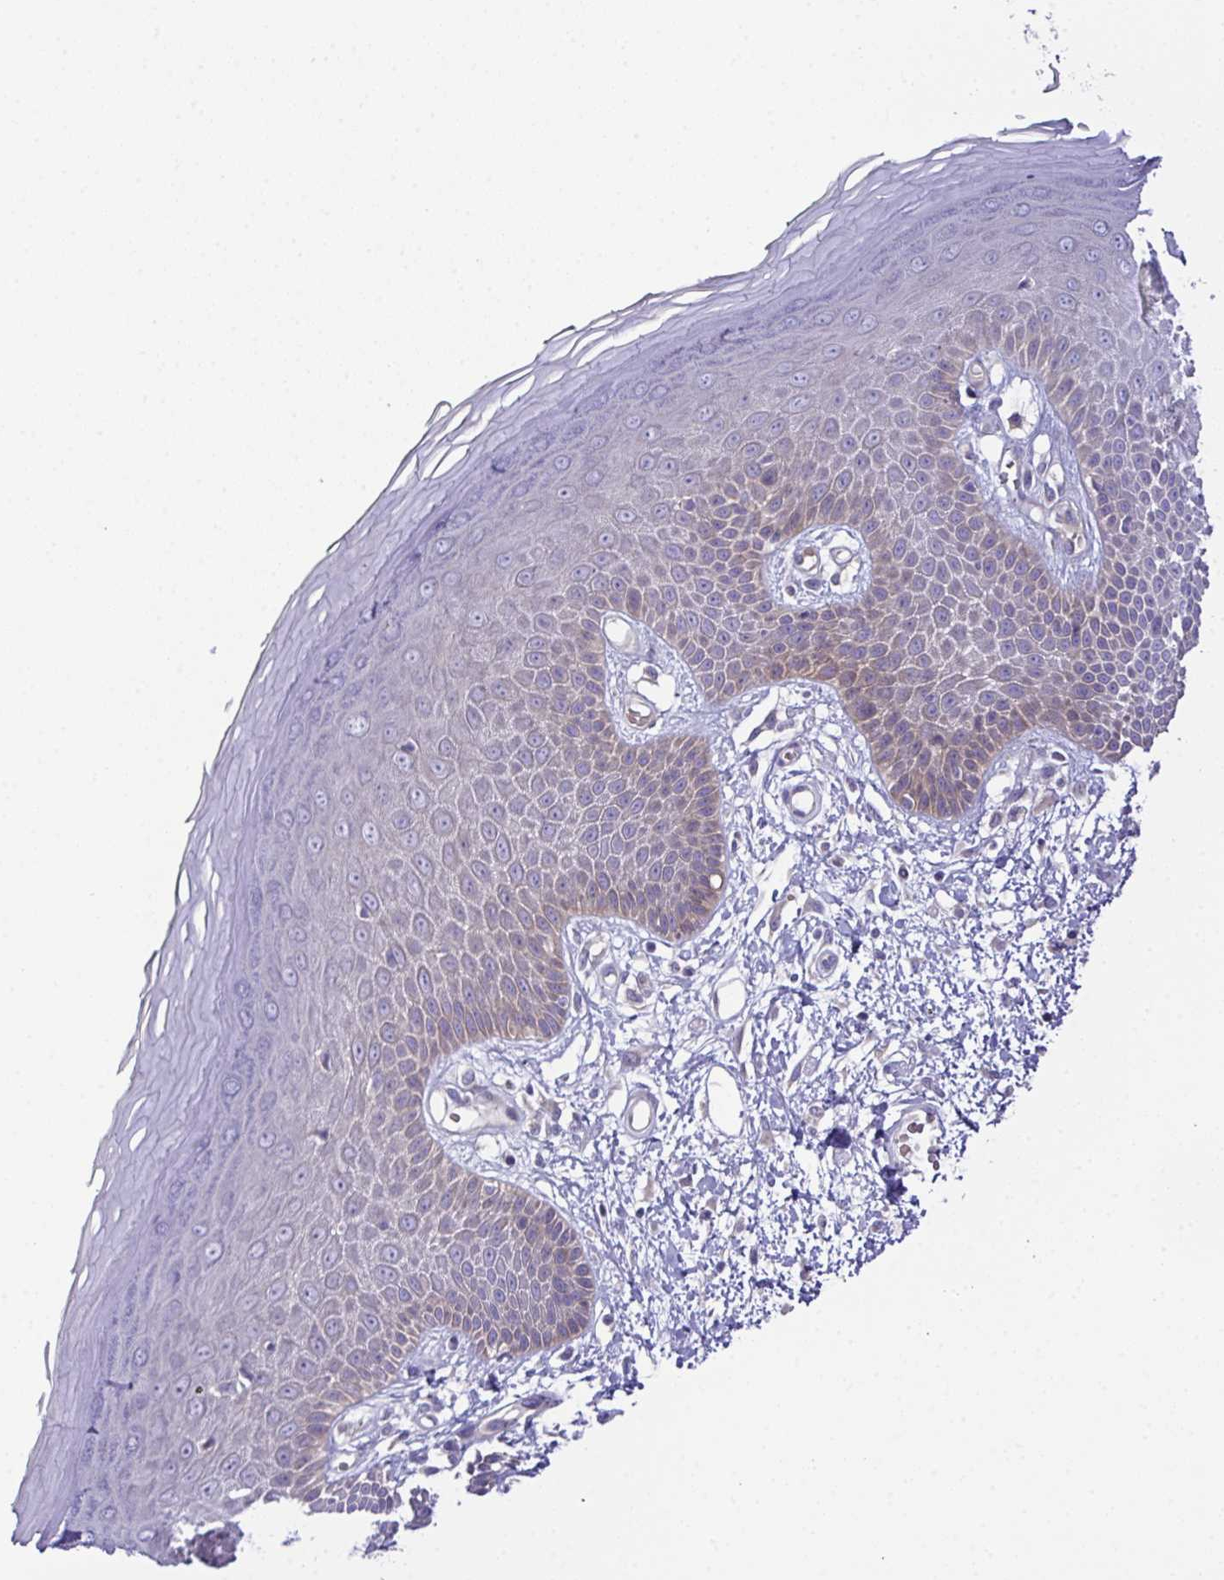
{"staining": {"intensity": "weak", "quantity": "<25%", "location": "cytoplasmic/membranous"}, "tissue": "skin", "cell_type": "Epidermal cells", "image_type": "normal", "snomed": [{"axis": "morphology", "description": "Normal tissue, NOS"}, {"axis": "topography", "description": "Anal"}, {"axis": "topography", "description": "Peripheral nerve tissue"}], "caption": "A high-resolution histopathology image shows immunohistochemistry staining of unremarkable skin, which shows no significant staining in epidermal cells. (Stains: DAB immunohistochemistry (IHC) with hematoxylin counter stain, Microscopy: brightfield microscopy at high magnification).", "gene": "CFAP97D1", "patient": {"sex": "male", "age": 78}}